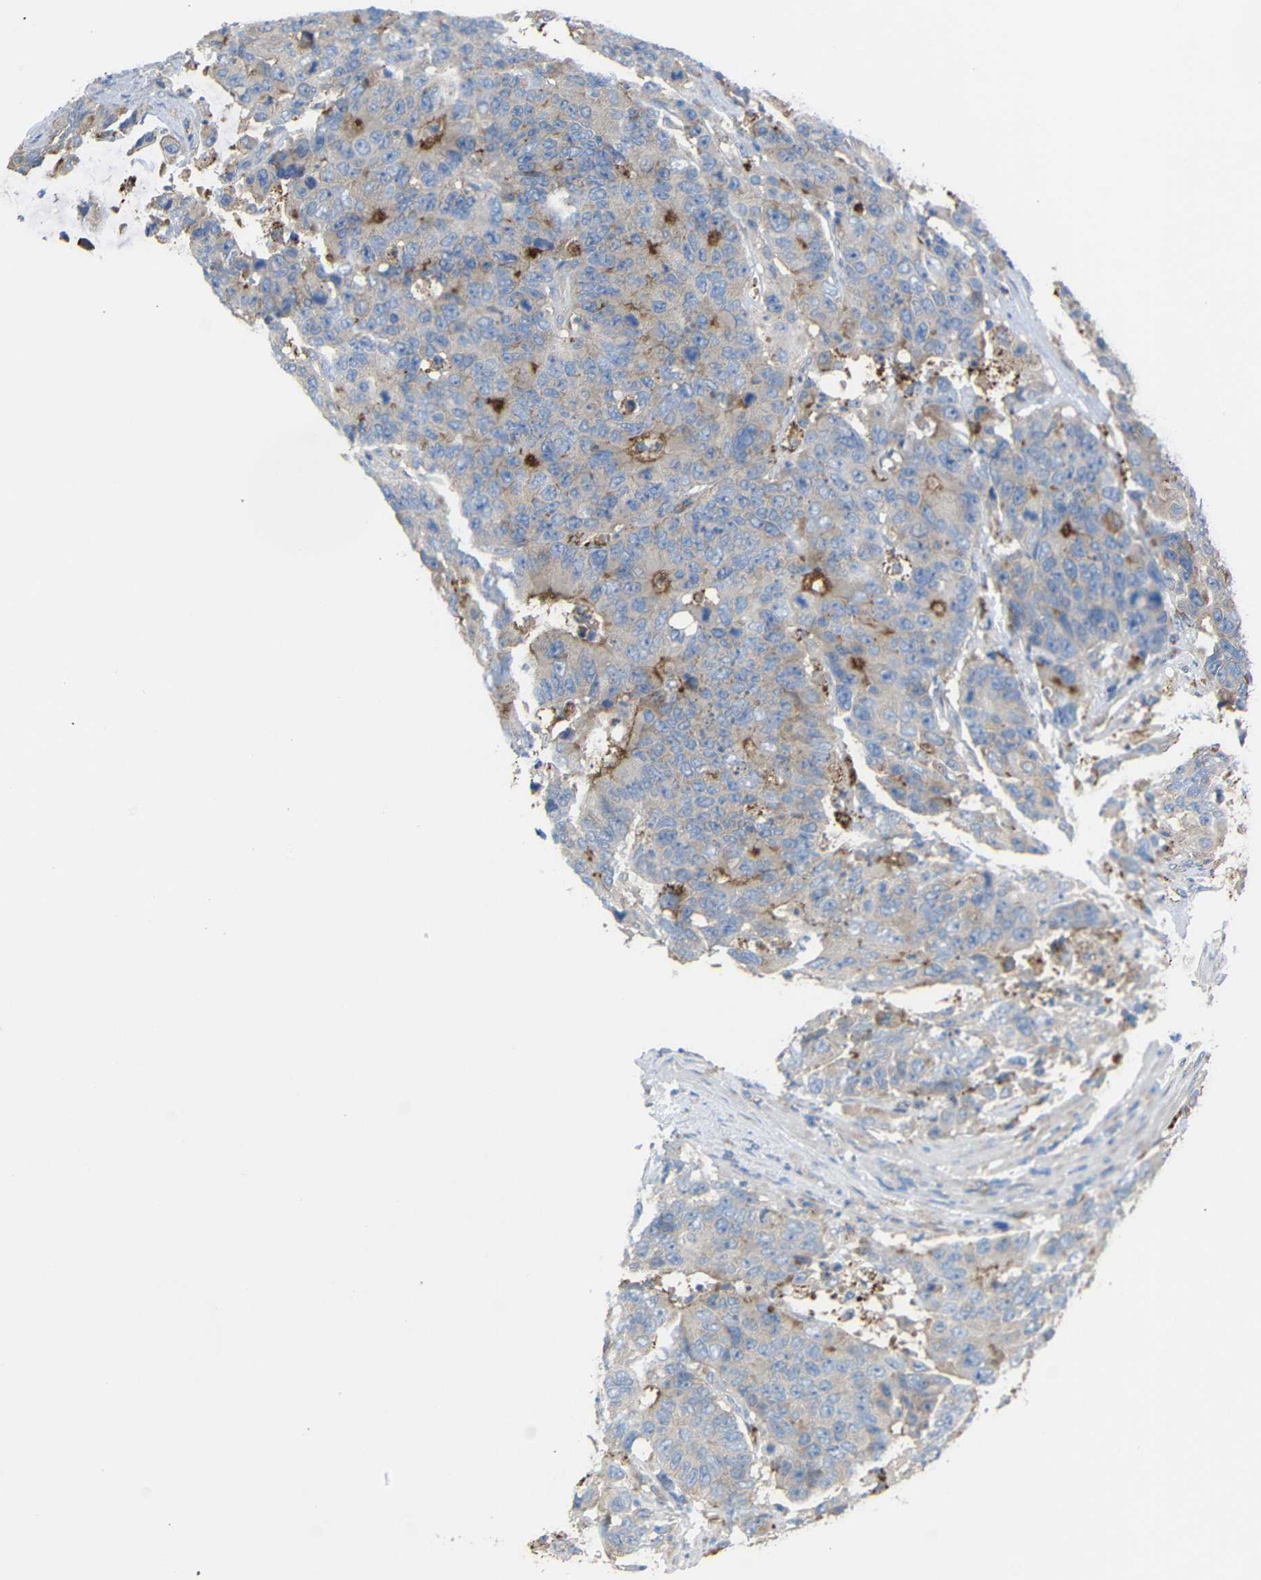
{"staining": {"intensity": "moderate", "quantity": "<25%", "location": "cytoplasmic/membranous"}, "tissue": "colorectal cancer", "cell_type": "Tumor cells", "image_type": "cancer", "snomed": [{"axis": "morphology", "description": "Adenocarcinoma, NOS"}, {"axis": "topography", "description": "Colon"}], "caption": "Adenocarcinoma (colorectal) stained with a brown dye reveals moderate cytoplasmic/membranous positive expression in approximately <25% of tumor cells.", "gene": "SYPL1", "patient": {"sex": "female", "age": 86}}